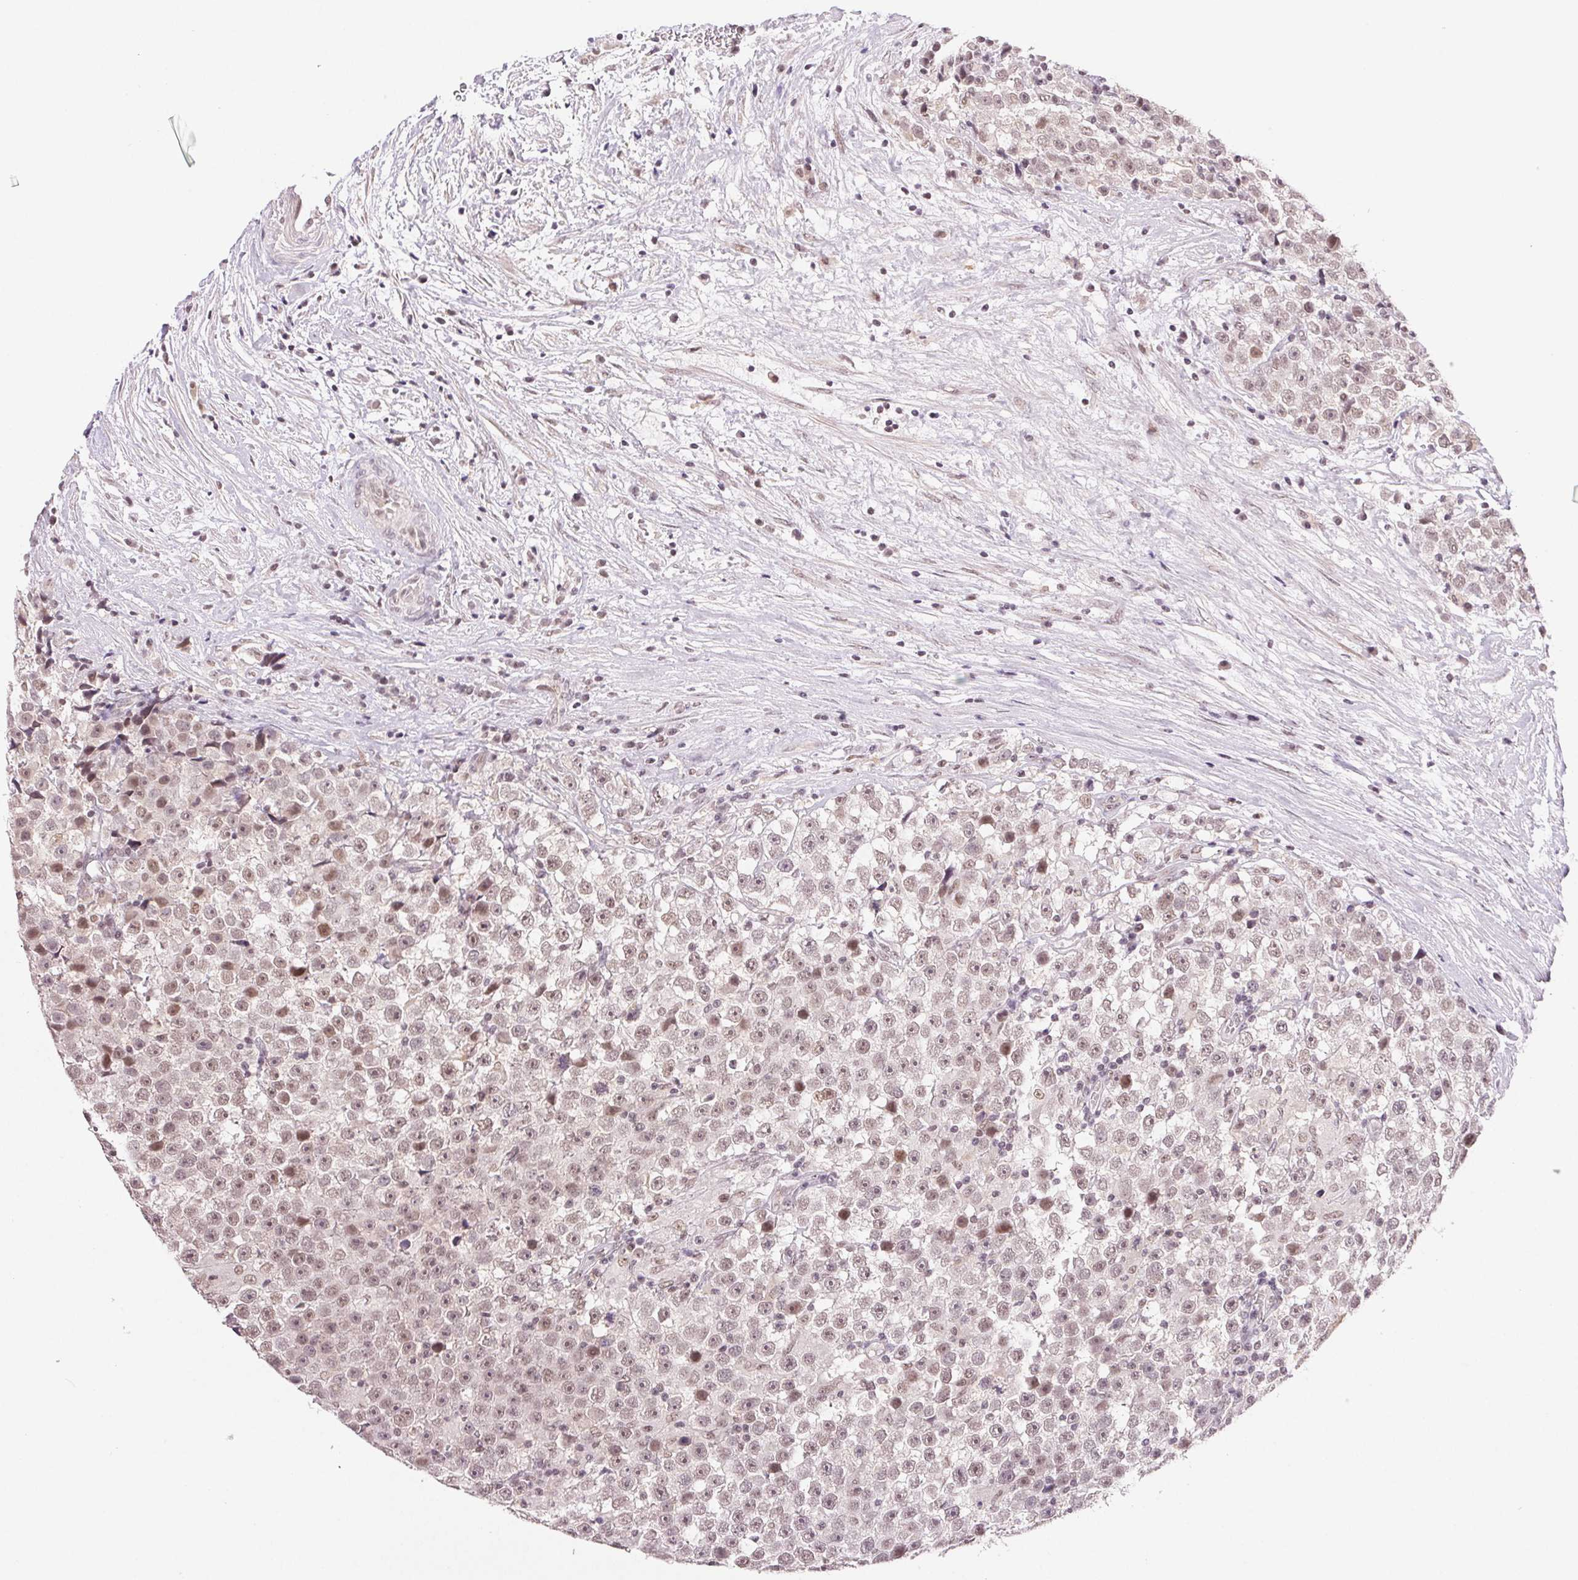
{"staining": {"intensity": "moderate", "quantity": "<25%", "location": "nuclear"}, "tissue": "testis cancer", "cell_type": "Tumor cells", "image_type": "cancer", "snomed": [{"axis": "morphology", "description": "Seminoma, NOS"}, {"axis": "topography", "description": "Testis"}], "caption": "Seminoma (testis) stained for a protein demonstrates moderate nuclear positivity in tumor cells.", "gene": "PRPF18", "patient": {"sex": "male", "age": 31}}